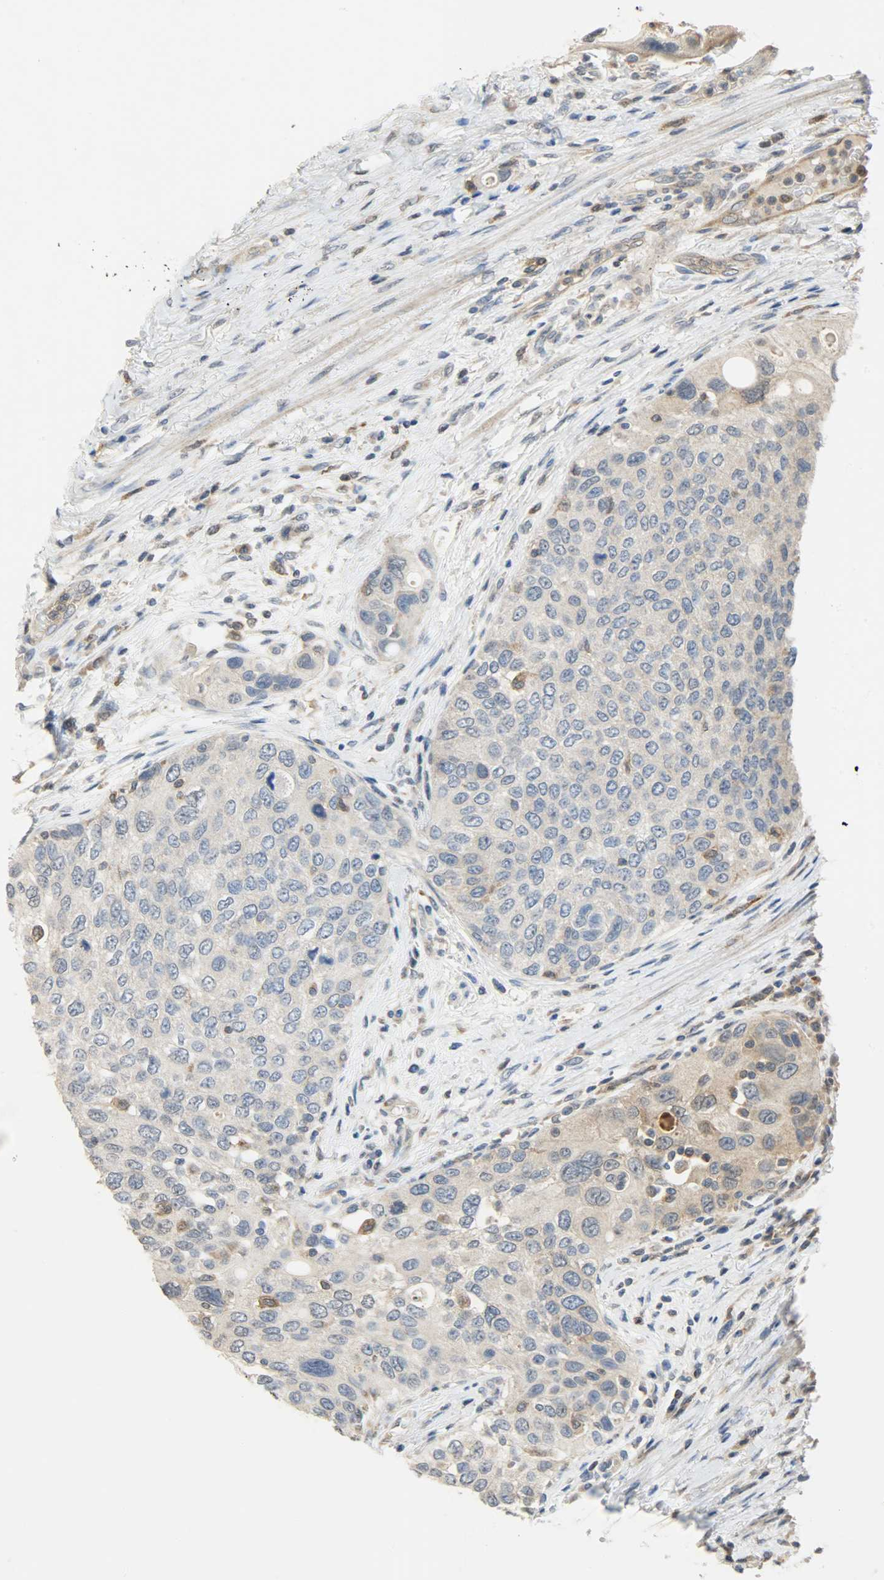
{"staining": {"intensity": "weak", "quantity": "25%-75%", "location": "cytoplasmic/membranous"}, "tissue": "urothelial cancer", "cell_type": "Tumor cells", "image_type": "cancer", "snomed": [{"axis": "morphology", "description": "Urothelial carcinoma, High grade"}, {"axis": "topography", "description": "Urinary bladder"}], "caption": "Protein expression analysis of human urothelial cancer reveals weak cytoplasmic/membranous expression in approximately 25%-75% of tumor cells.", "gene": "TRIM21", "patient": {"sex": "female", "age": 56}}